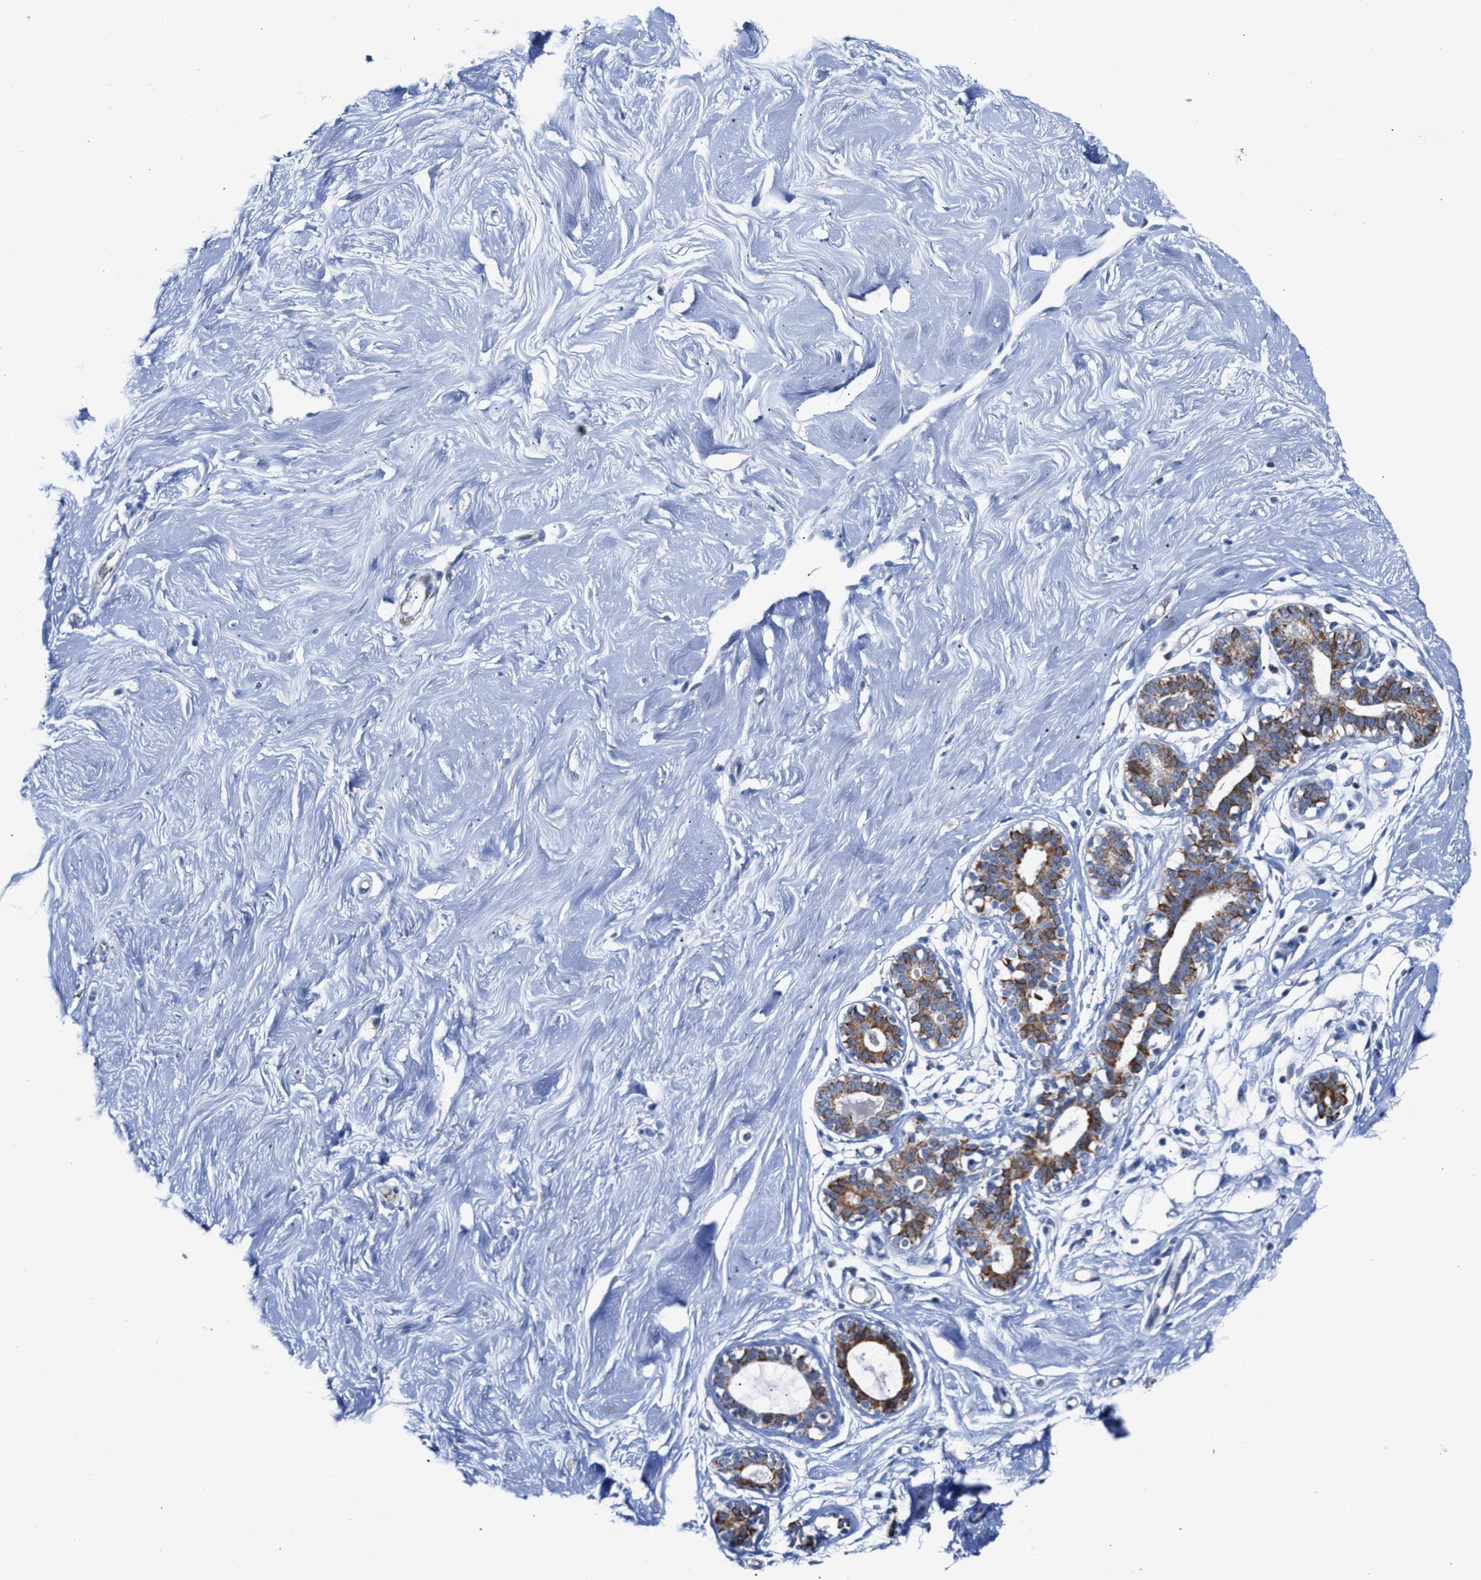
{"staining": {"intensity": "negative", "quantity": "none", "location": "none"}, "tissue": "breast", "cell_type": "Adipocytes", "image_type": "normal", "snomed": [{"axis": "morphology", "description": "Normal tissue, NOS"}, {"axis": "topography", "description": "Breast"}], "caption": "The histopathology image shows no significant staining in adipocytes of breast.", "gene": "JAG1", "patient": {"sex": "female", "age": 23}}